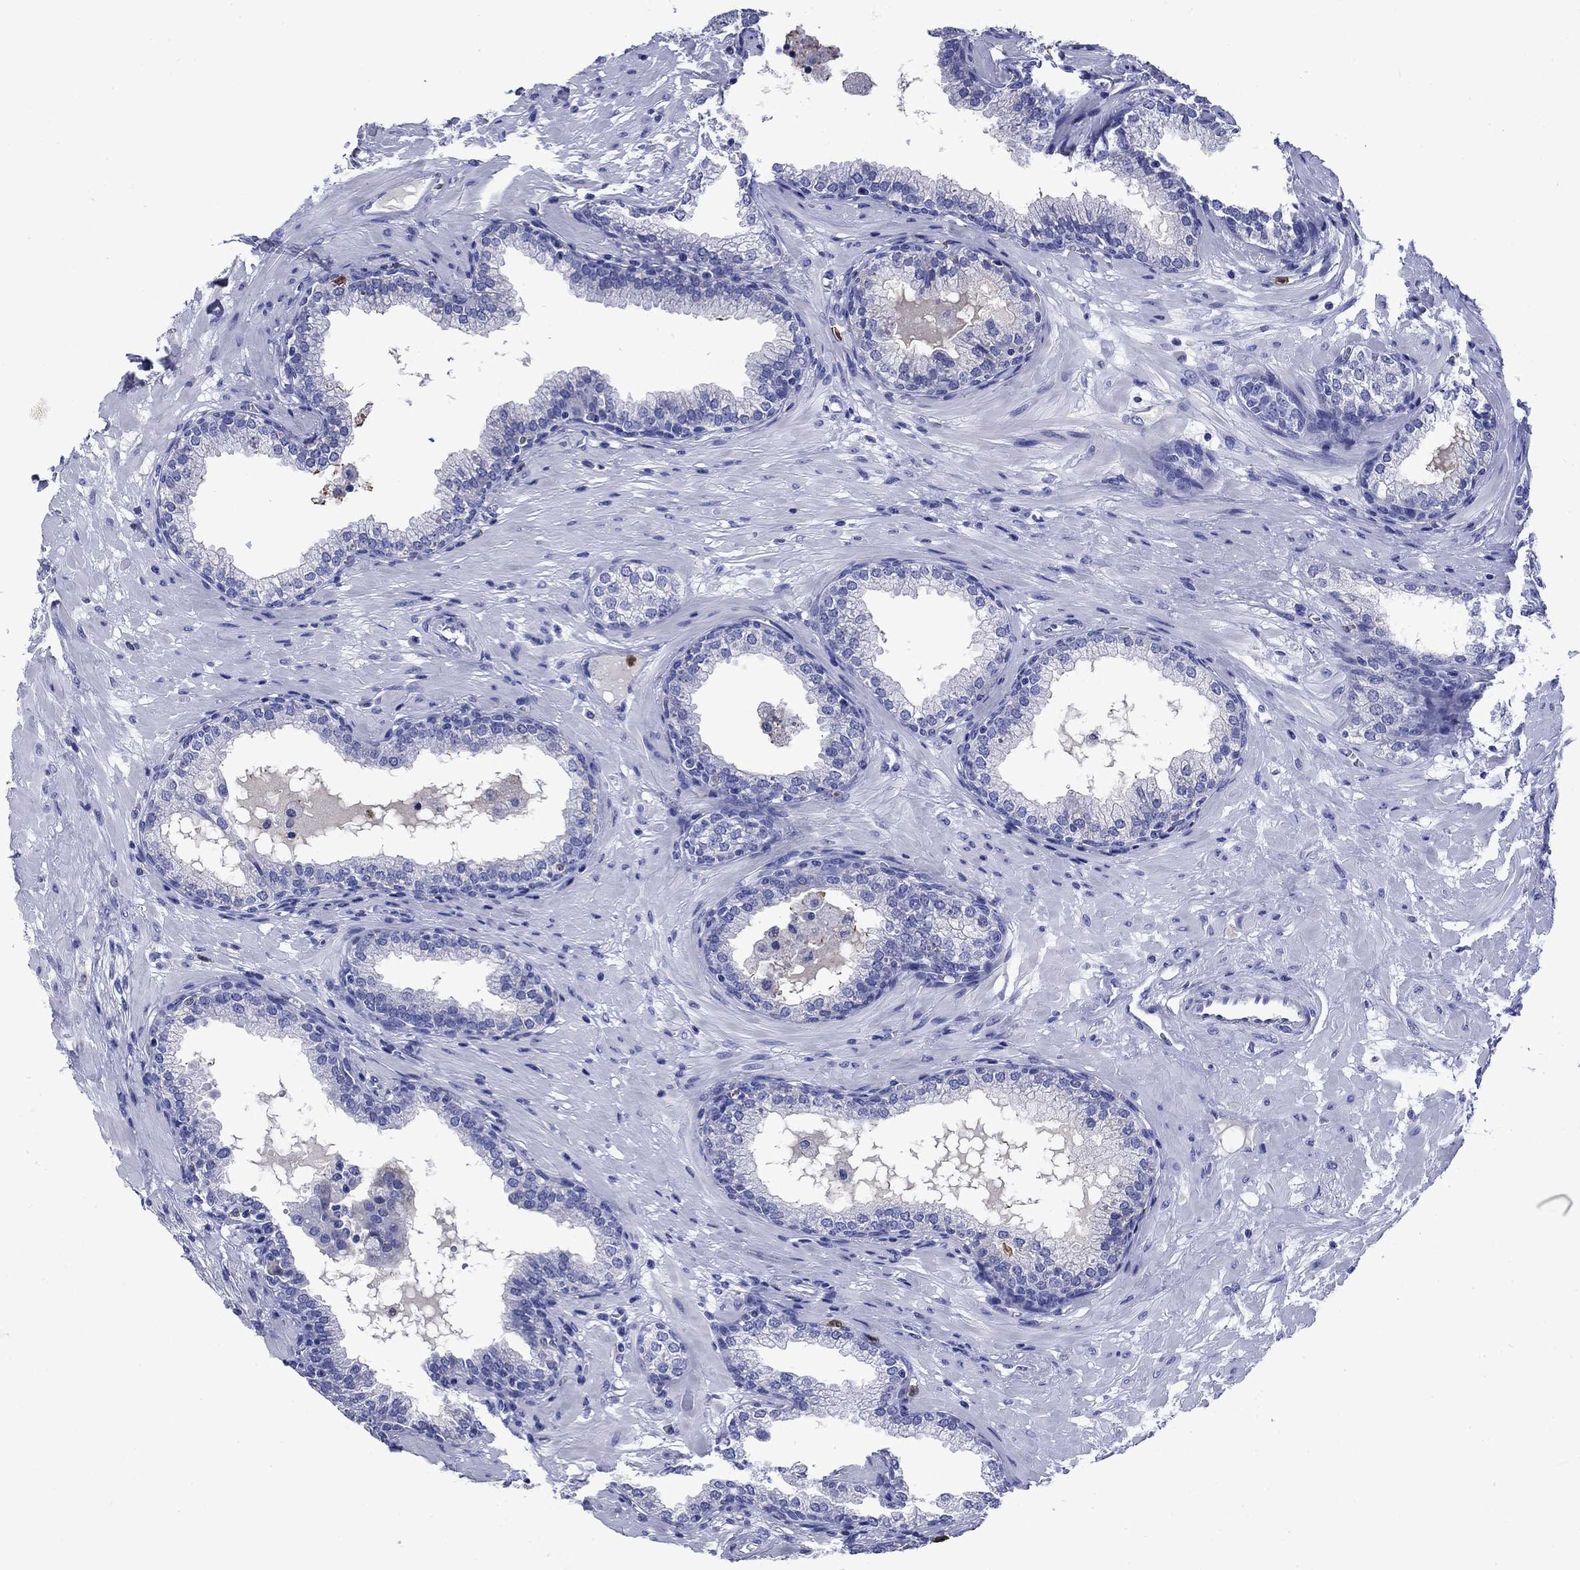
{"staining": {"intensity": "negative", "quantity": "none", "location": "none"}, "tissue": "prostate", "cell_type": "Glandular cells", "image_type": "normal", "snomed": [{"axis": "morphology", "description": "Normal tissue, NOS"}, {"axis": "topography", "description": "Prostate"}], "caption": "Unremarkable prostate was stained to show a protein in brown. There is no significant positivity in glandular cells. The staining was performed using DAB to visualize the protein expression in brown, while the nuclei were stained in blue with hematoxylin (Magnification: 20x).", "gene": "TFR2", "patient": {"sex": "male", "age": 64}}